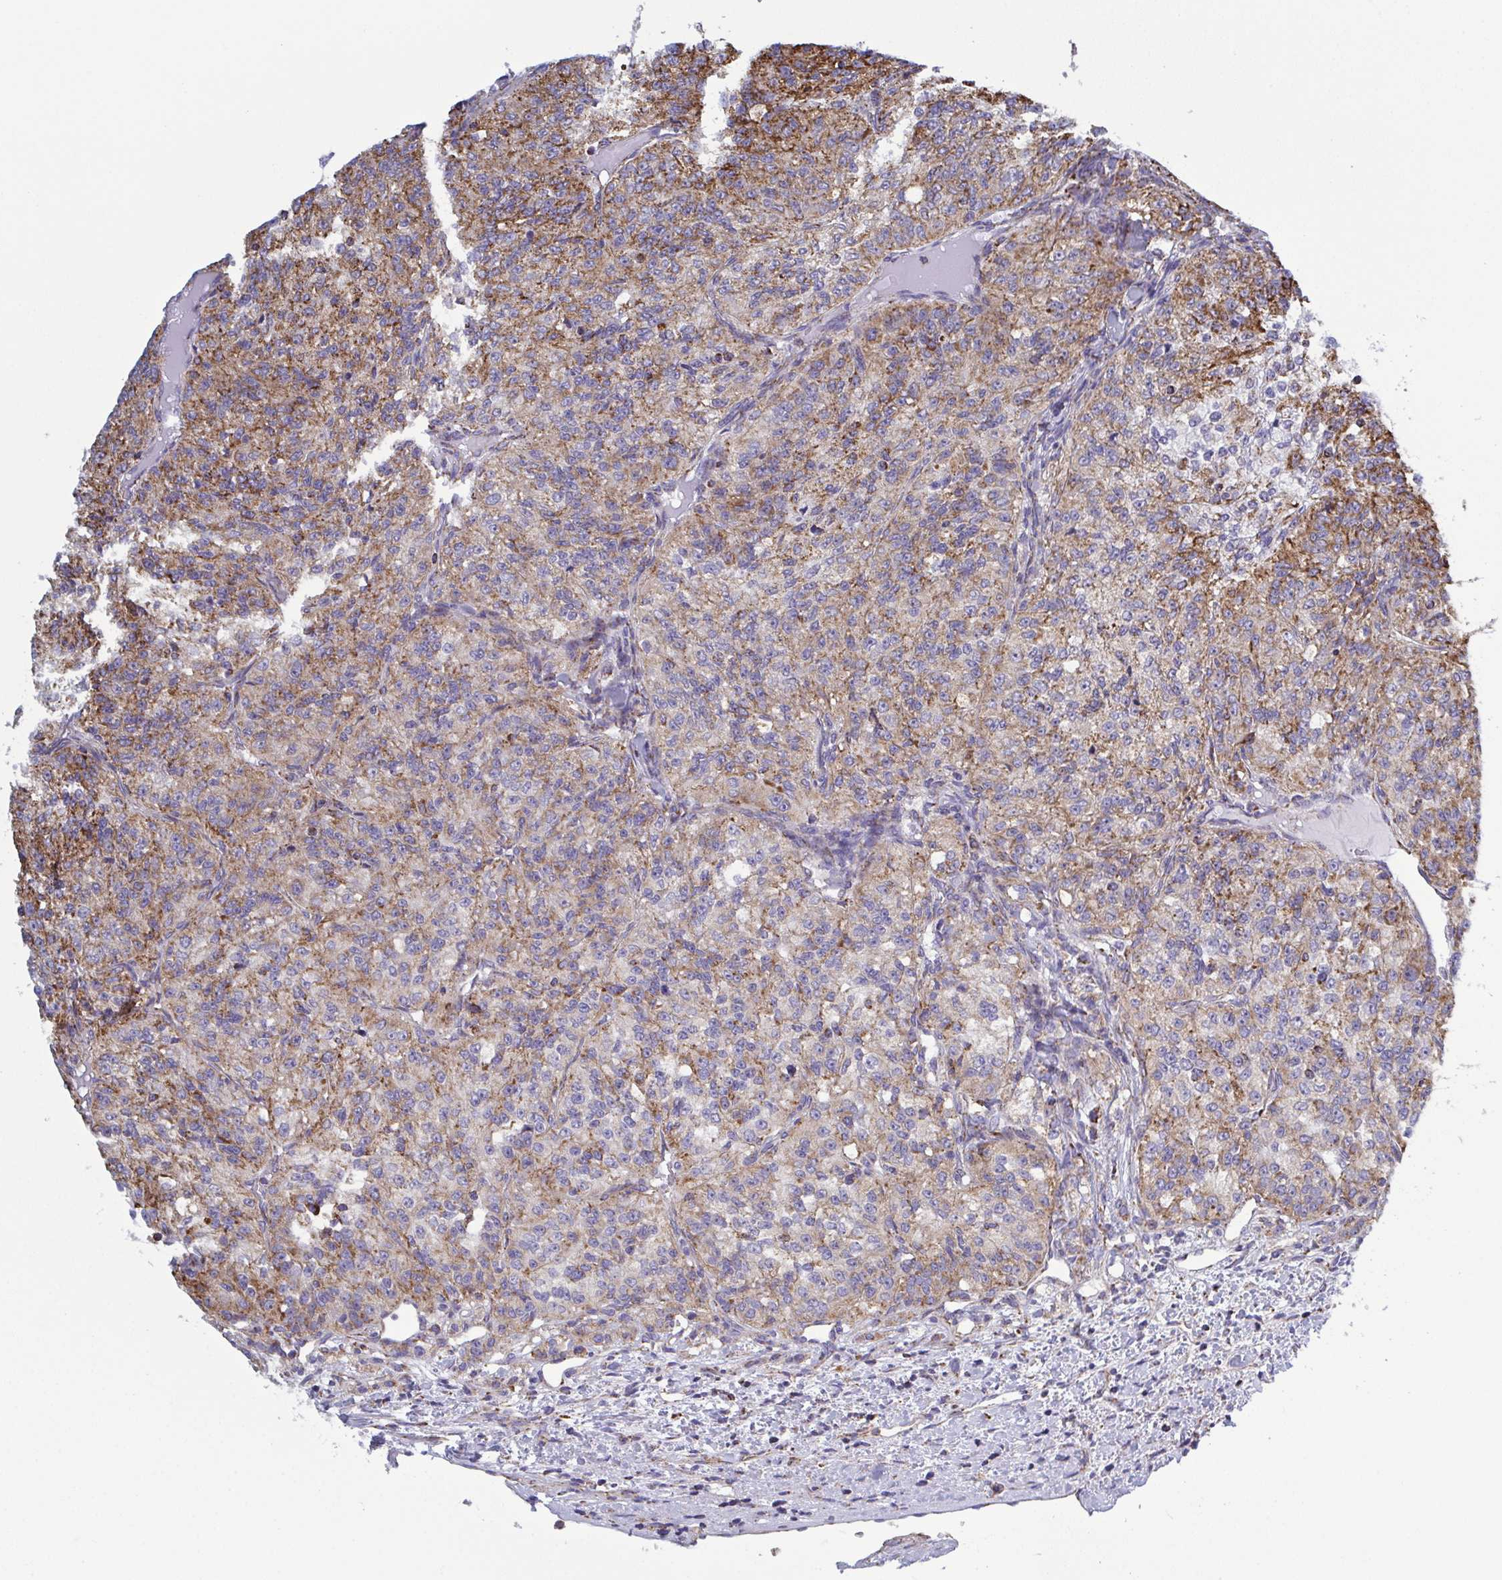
{"staining": {"intensity": "weak", "quantity": "25%-75%", "location": "cytoplasmic/membranous"}, "tissue": "renal cancer", "cell_type": "Tumor cells", "image_type": "cancer", "snomed": [{"axis": "morphology", "description": "Adenocarcinoma, NOS"}, {"axis": "topography", "description": "Kidney"}], "caption": "A micrograph of renal cancer (adenocarcinoma) stained for a protein shows weak cytoplasmic/membranous brown staining in tumor cells.", "gene": "CSDE1", "patient": {"sex": "female", "age": 63}}